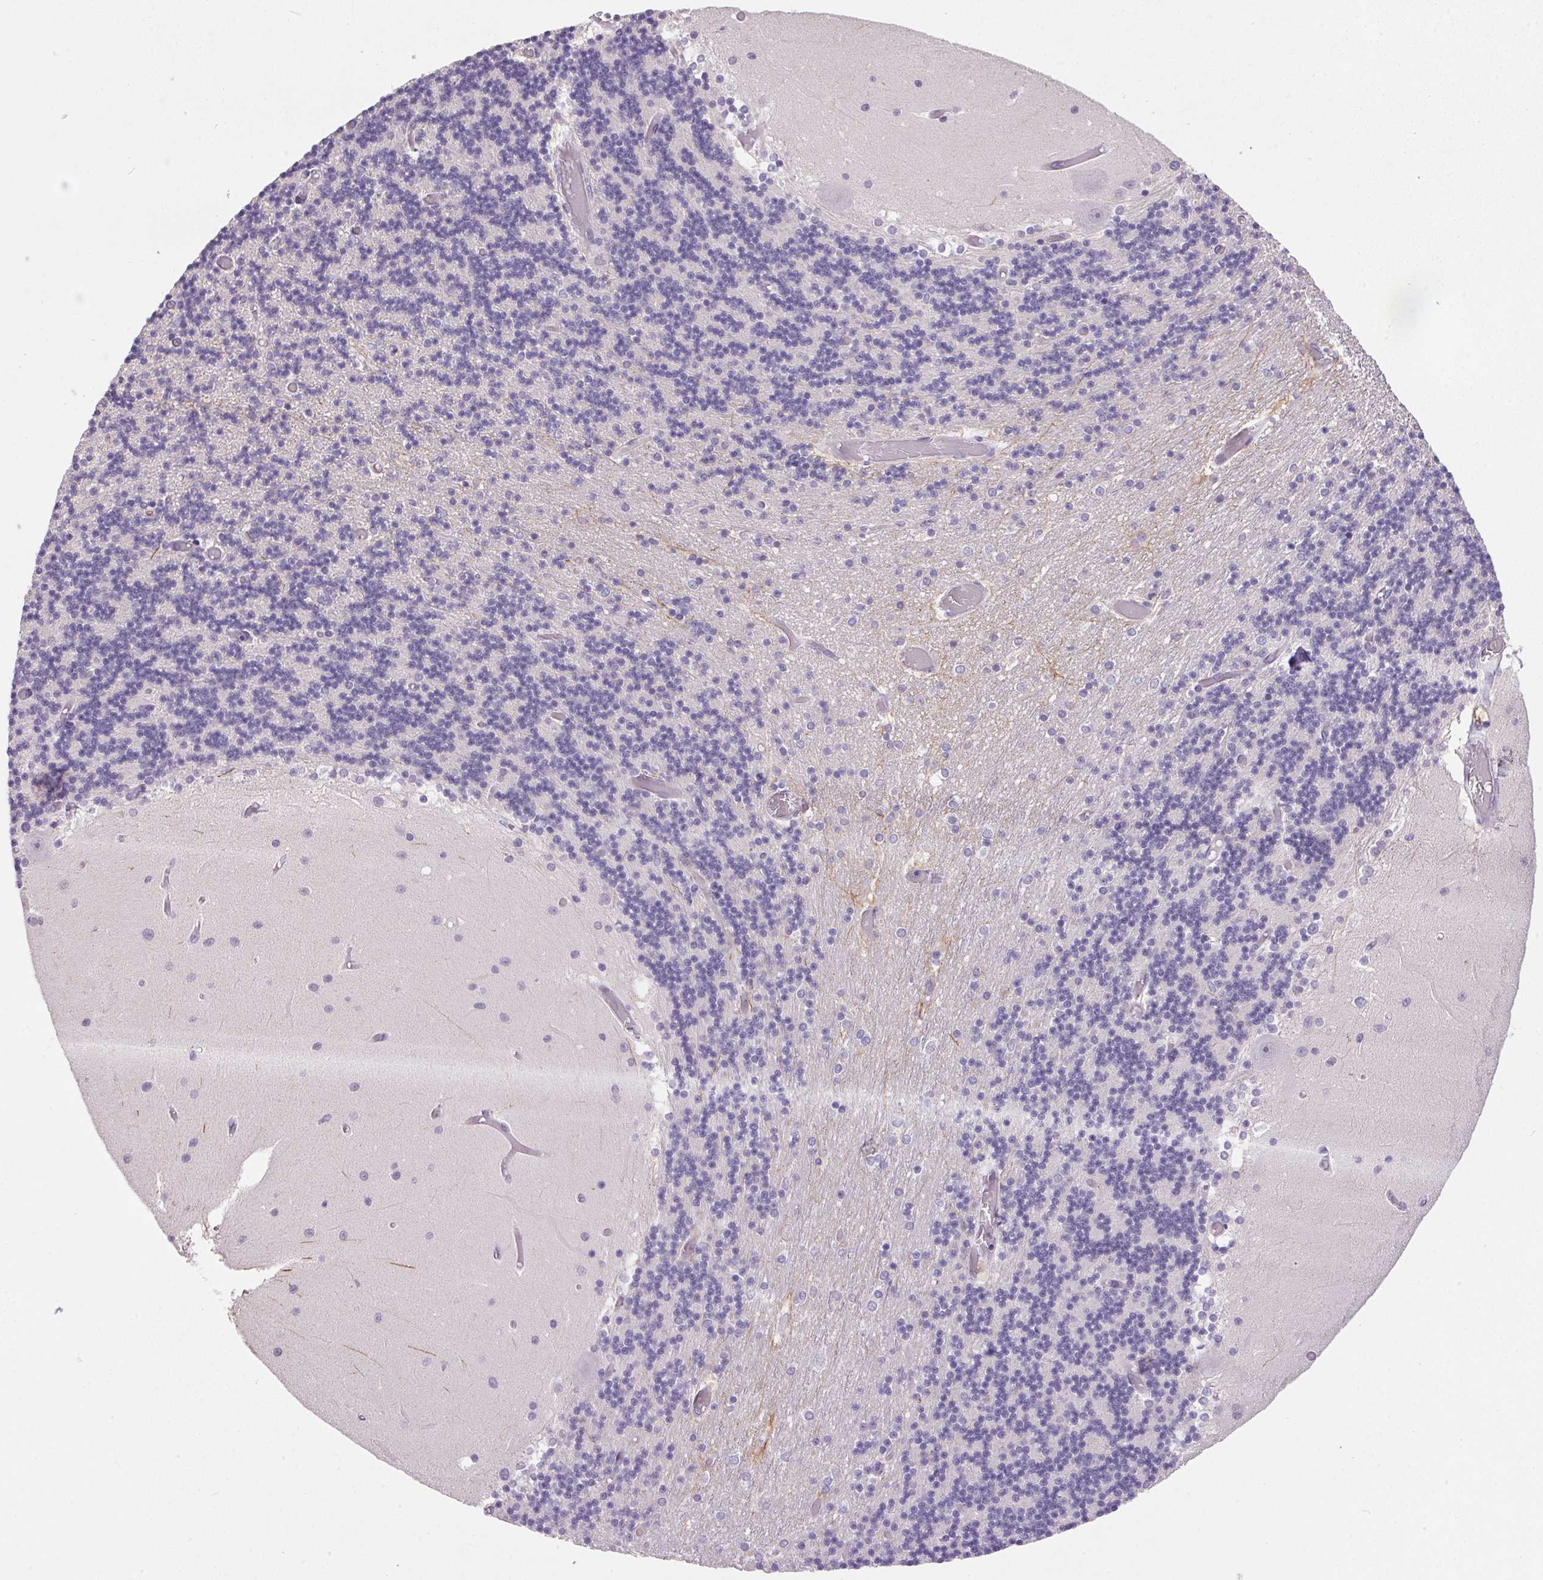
{"staining": {"intensity": "negative", "quantity": "none", "location": "none"}, "tissue": "cerebellum", "cell_type": "Cells in granular layer", "image_type": "normal", "snomed": [{"axis": "morphology", "description": "Normal tissue, NOS"}, {"axis": "topography", "description": "Cerebellum"}], "caption": "DAB immunohistochemical staining of benign cerebellum exhibits no significant staining in cells in granular layer.", "gene": "TRDN", "patient": {"sex": "female", "age": 28}}